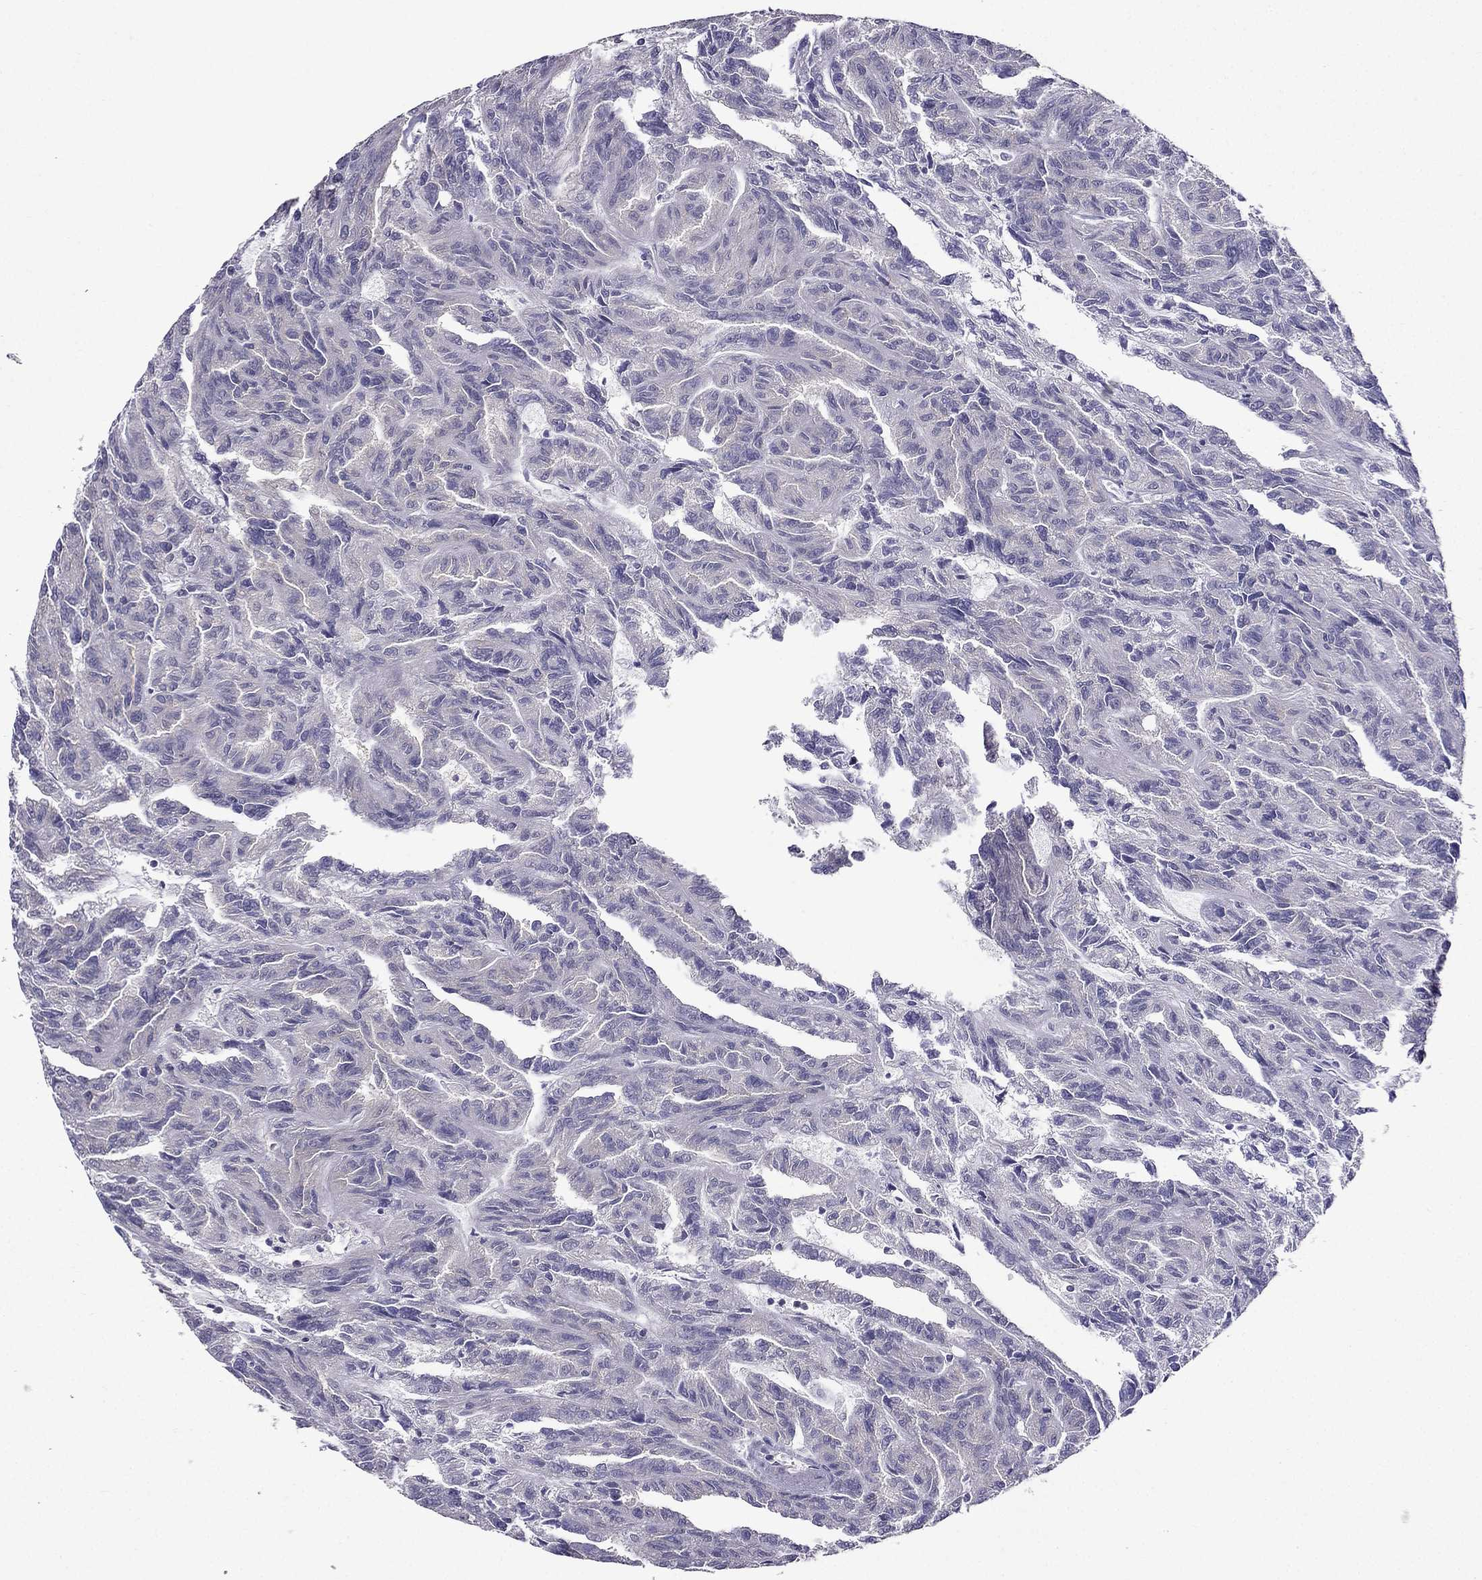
{"staining": {"intensity": "negative", "quantity": "none", "location": "none"}, "tissue": "renal cancer", "cell_type": "Tumor cells", "image_type": "cancer", "snomed": [{"axis": "morphology", "description": "Adenocarcinoma, NOS"}, {"axis": "topography", "description": "Kidney"}], "caption": "There is no significant expression in tumor cells of renal cancer (adenocarcinoma).", "gene": "AAK1", "patient": {"sex": "male", "age": 79}}